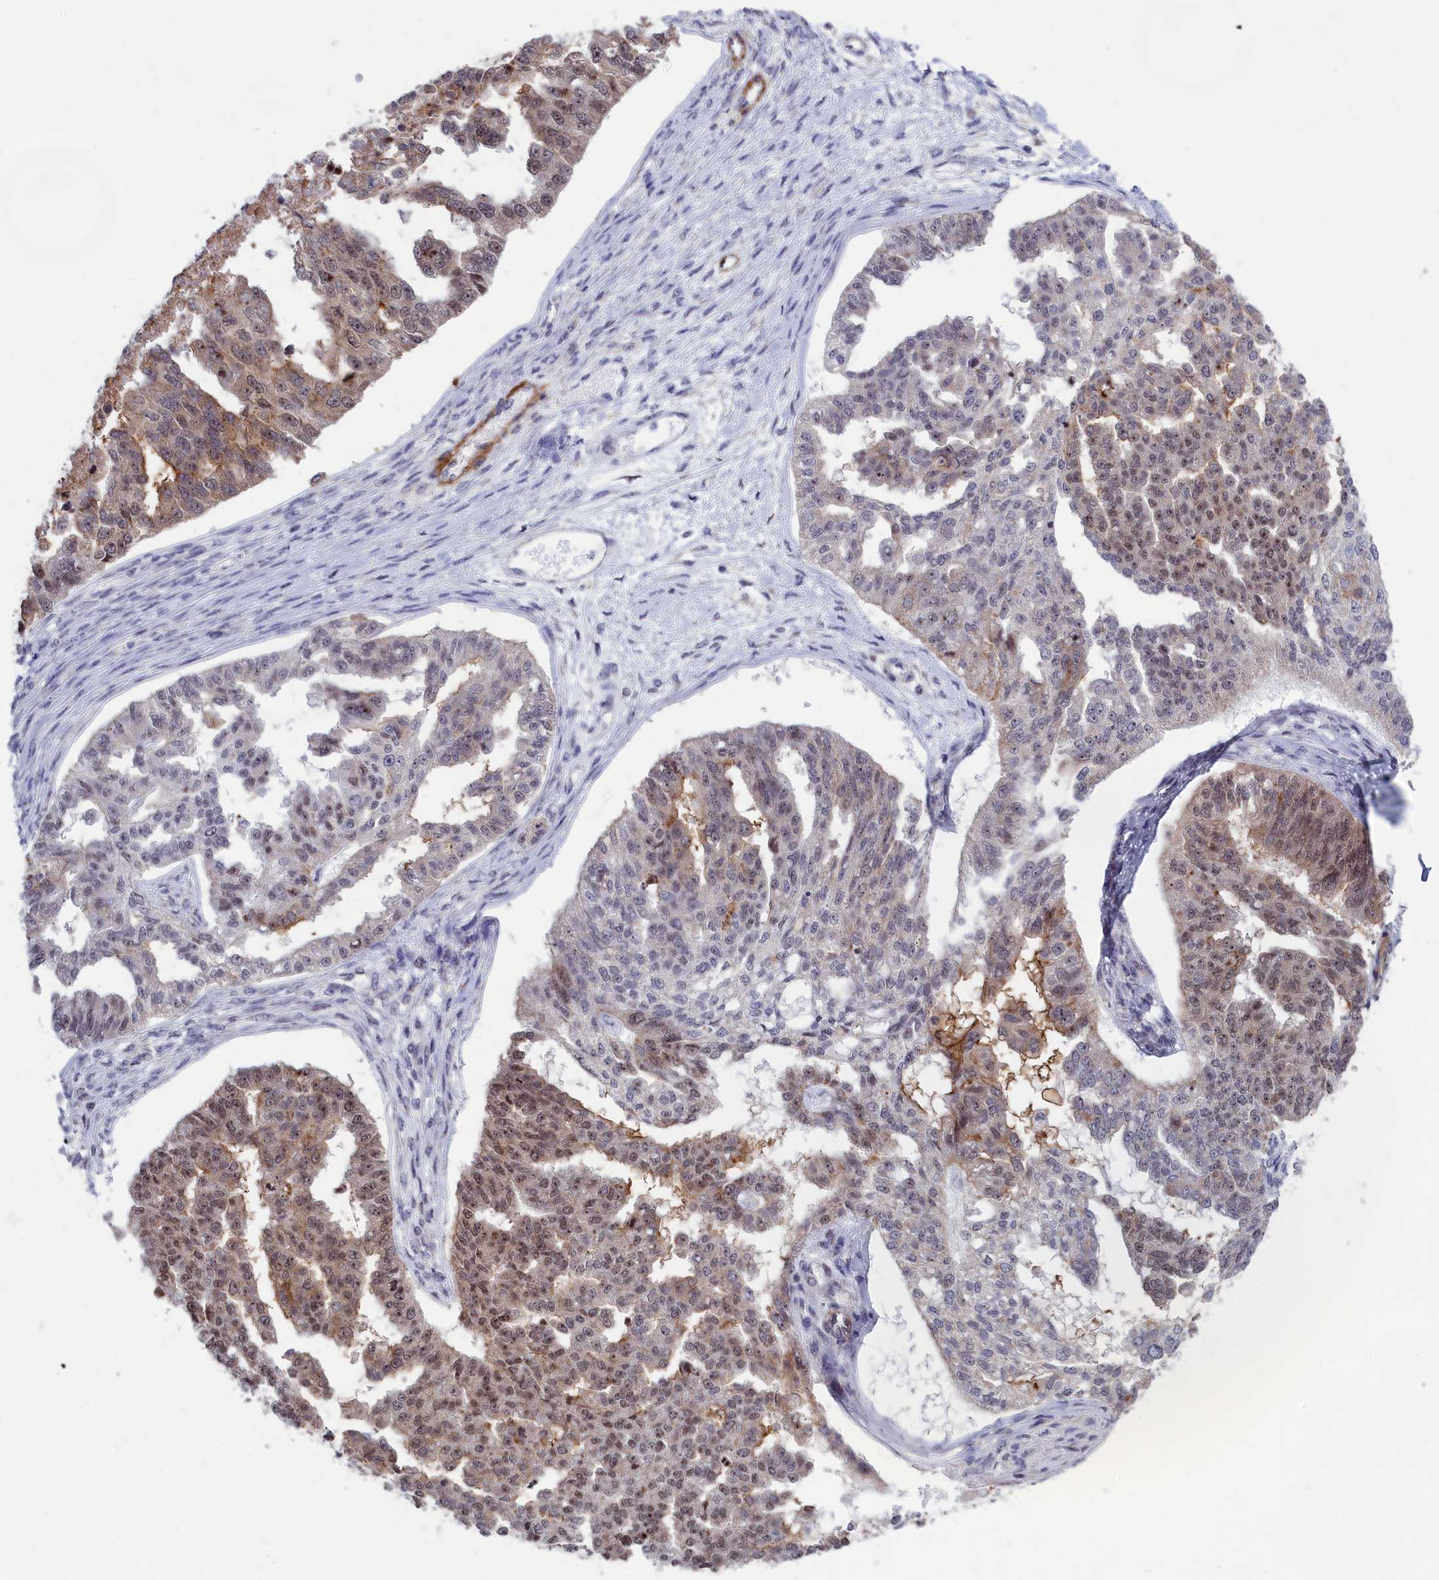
{"staining": {"intensity": "moderate", "quantity": ">75%", "location": "cytoplasmic/membranous,nuclear"}, "tissue": "ovarian cancer", "cell_type": "Tumor cells", "image_type": "cancer", "snomed": [{"axis": "morphology", "description": "Cystadenocarcinoma, serous, NOS"}, {"axis": "topography", "description": "Ovary"}], "caption": "Immunohistochemical staining of human ovarian cancer shows moderate cytoplasmic/membranous and nuclear protein expression in approximately >75% of tumor cells.", "gene": "PPAN", "patient": {"sex": "female", "age": 58}}